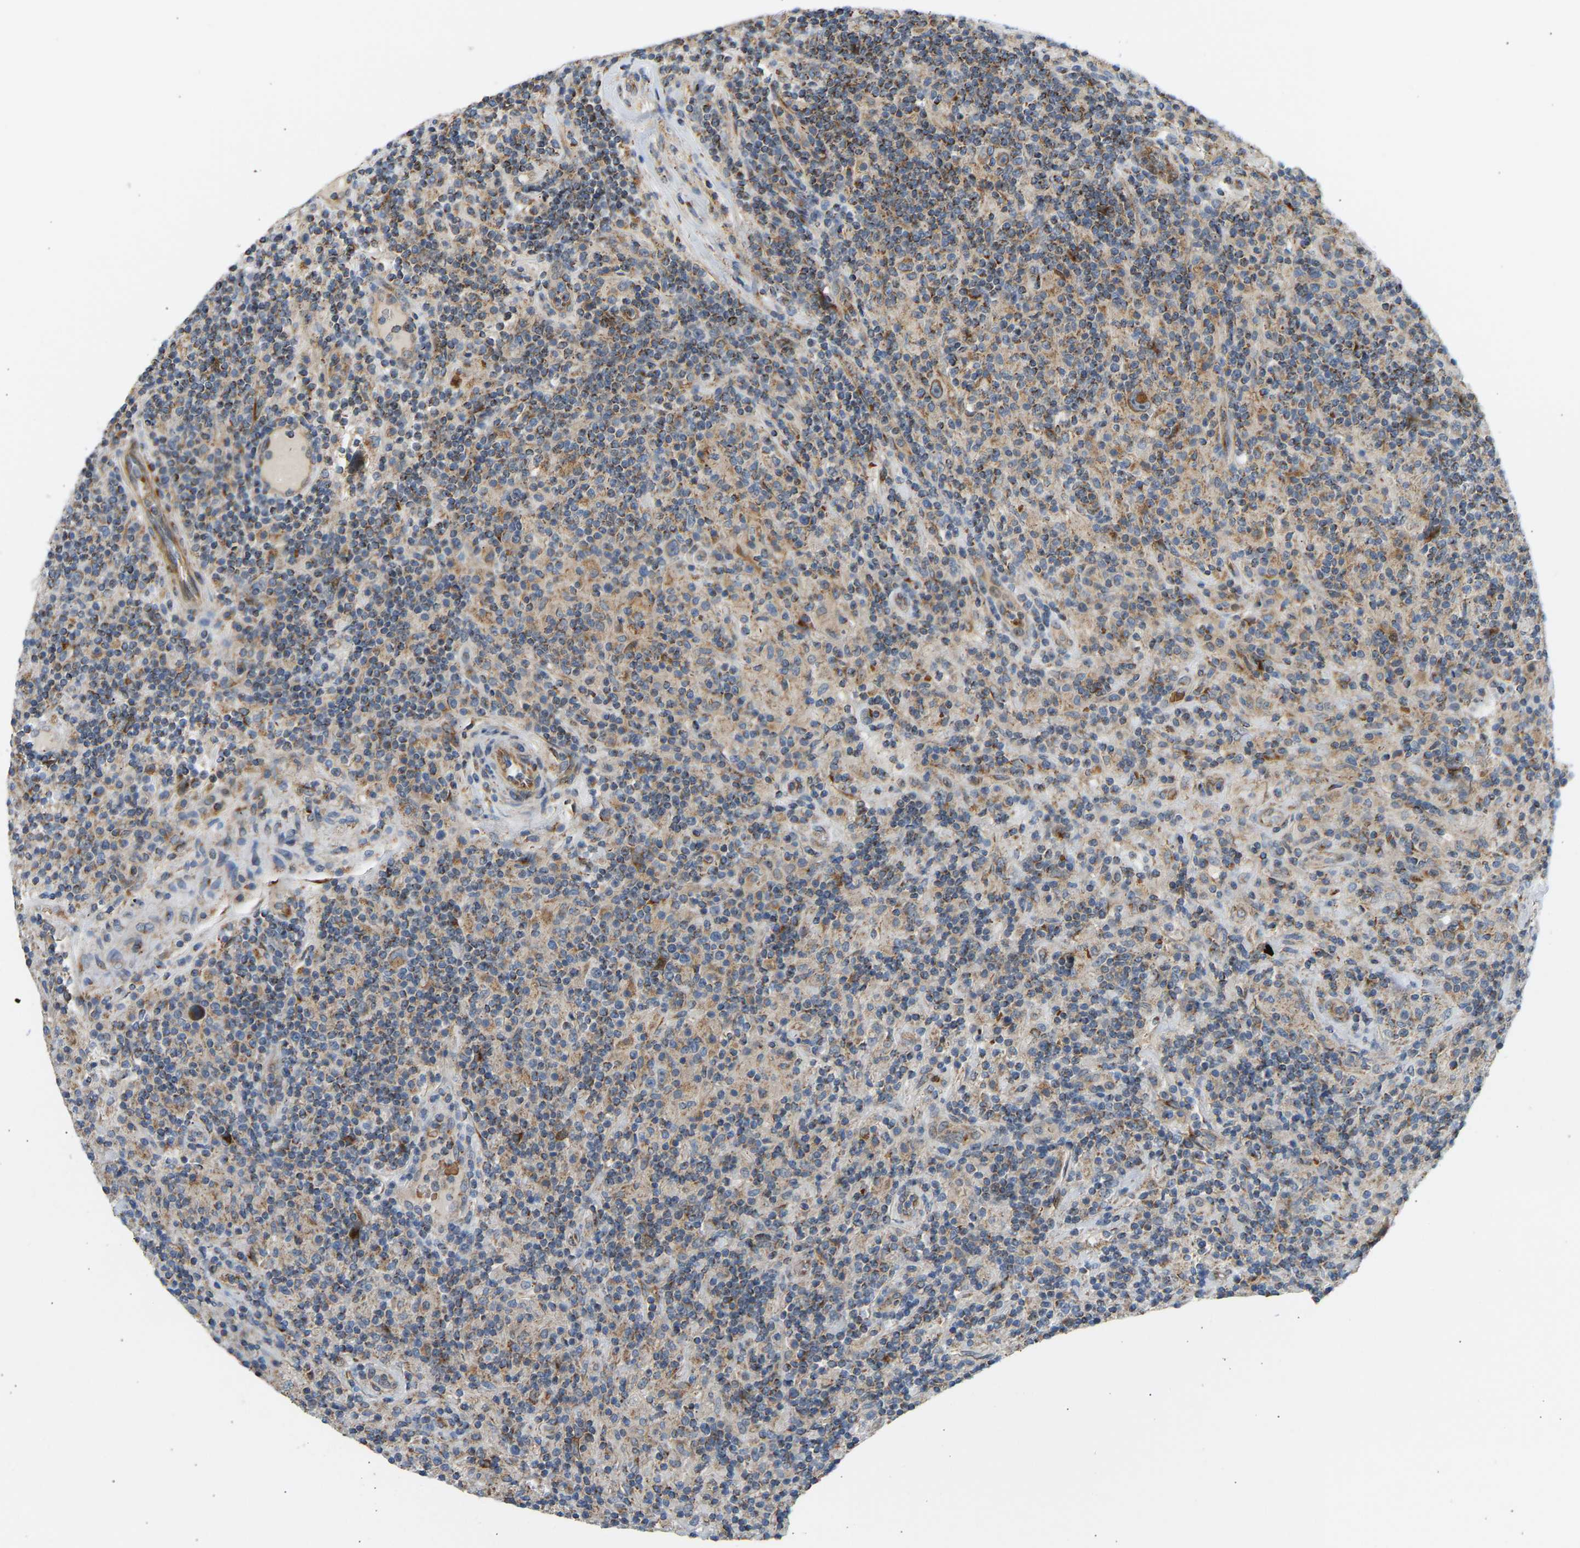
{"staining": {"intensity": "moderate", "quantity": ">75%", "location": "cytoplasmic/membranous"}, "tissue": "lymphoma", "cell_type": "Tumor cells", "image_type": "cancer", "snomed": [{"axis": "morphology", "description": "Hodgkin's disease, NOS"}, {"axis": "topography", "description": "Lymph node"}], "caption": "This is a histology image of immunohistochemistry (IHC) staining of Hodgkin's disease, which shows moderate staining in the cytoplasmic/membranous of tumor cells.", "gene": "YIPF2", "patient": {"sex": "male", "age": 70}}